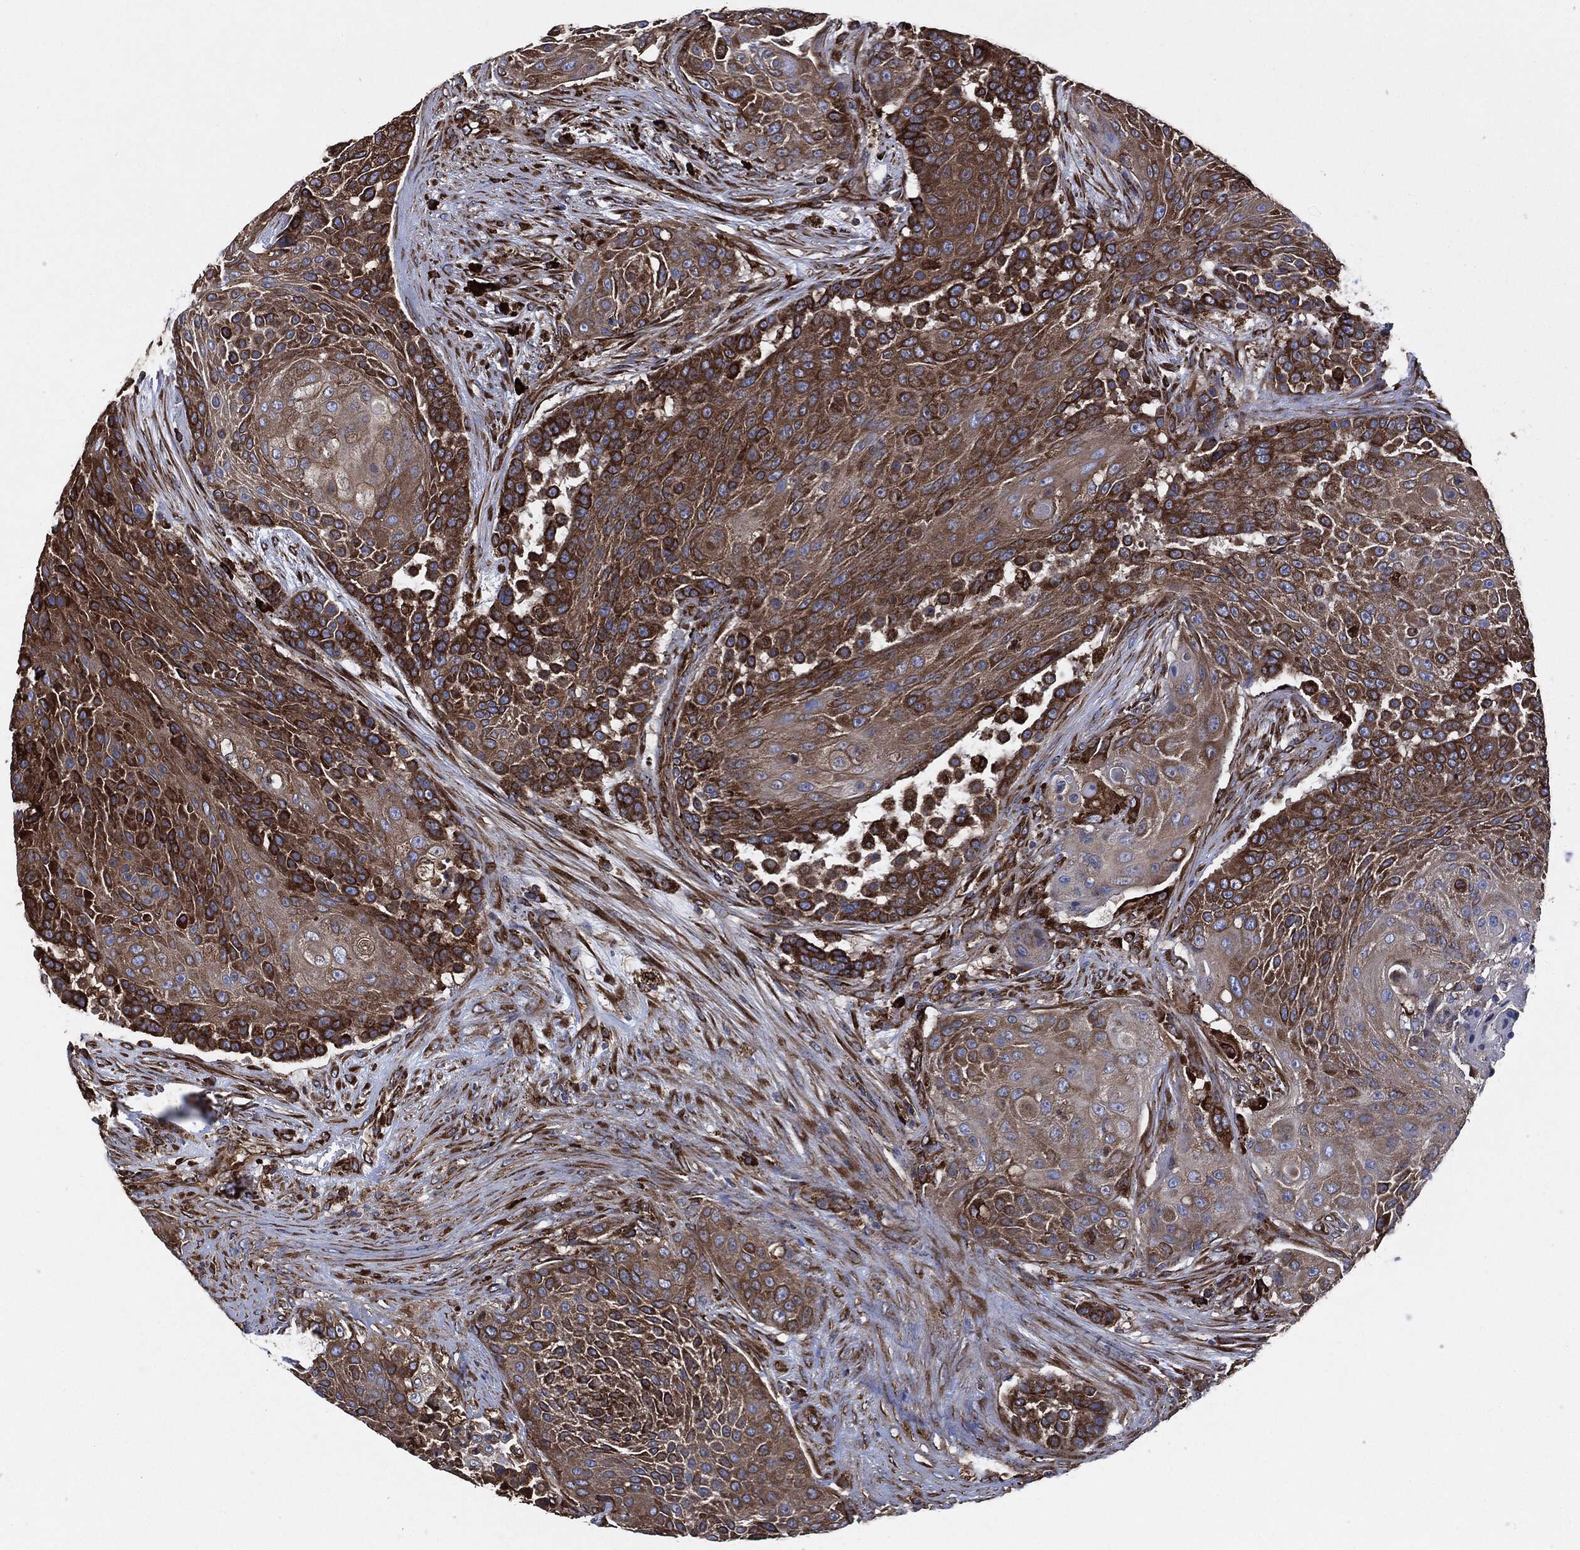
{"staining": {"intensity": "strong", "quantity": ">75%", "location": "cytoplasmic/membranous"}, "tissue": "urothelial cancer", "cell_type": "Tumor cells", "image_type": "cancer", "snomed": [{"axis": "morphology", "description": "Urothelial carcinoma, High grade"}, {"axis": "topography", "description": "Urinary bladder"}], "caption": "The histopathology image exhibits immunohistochemical staining of urothelial cancer. There is strong cytoplasmic/membranous positivity is present in approximately >75% of tumor cells.", "gene": "AMFR", "patient": {"sex": "female", "age": 63}}